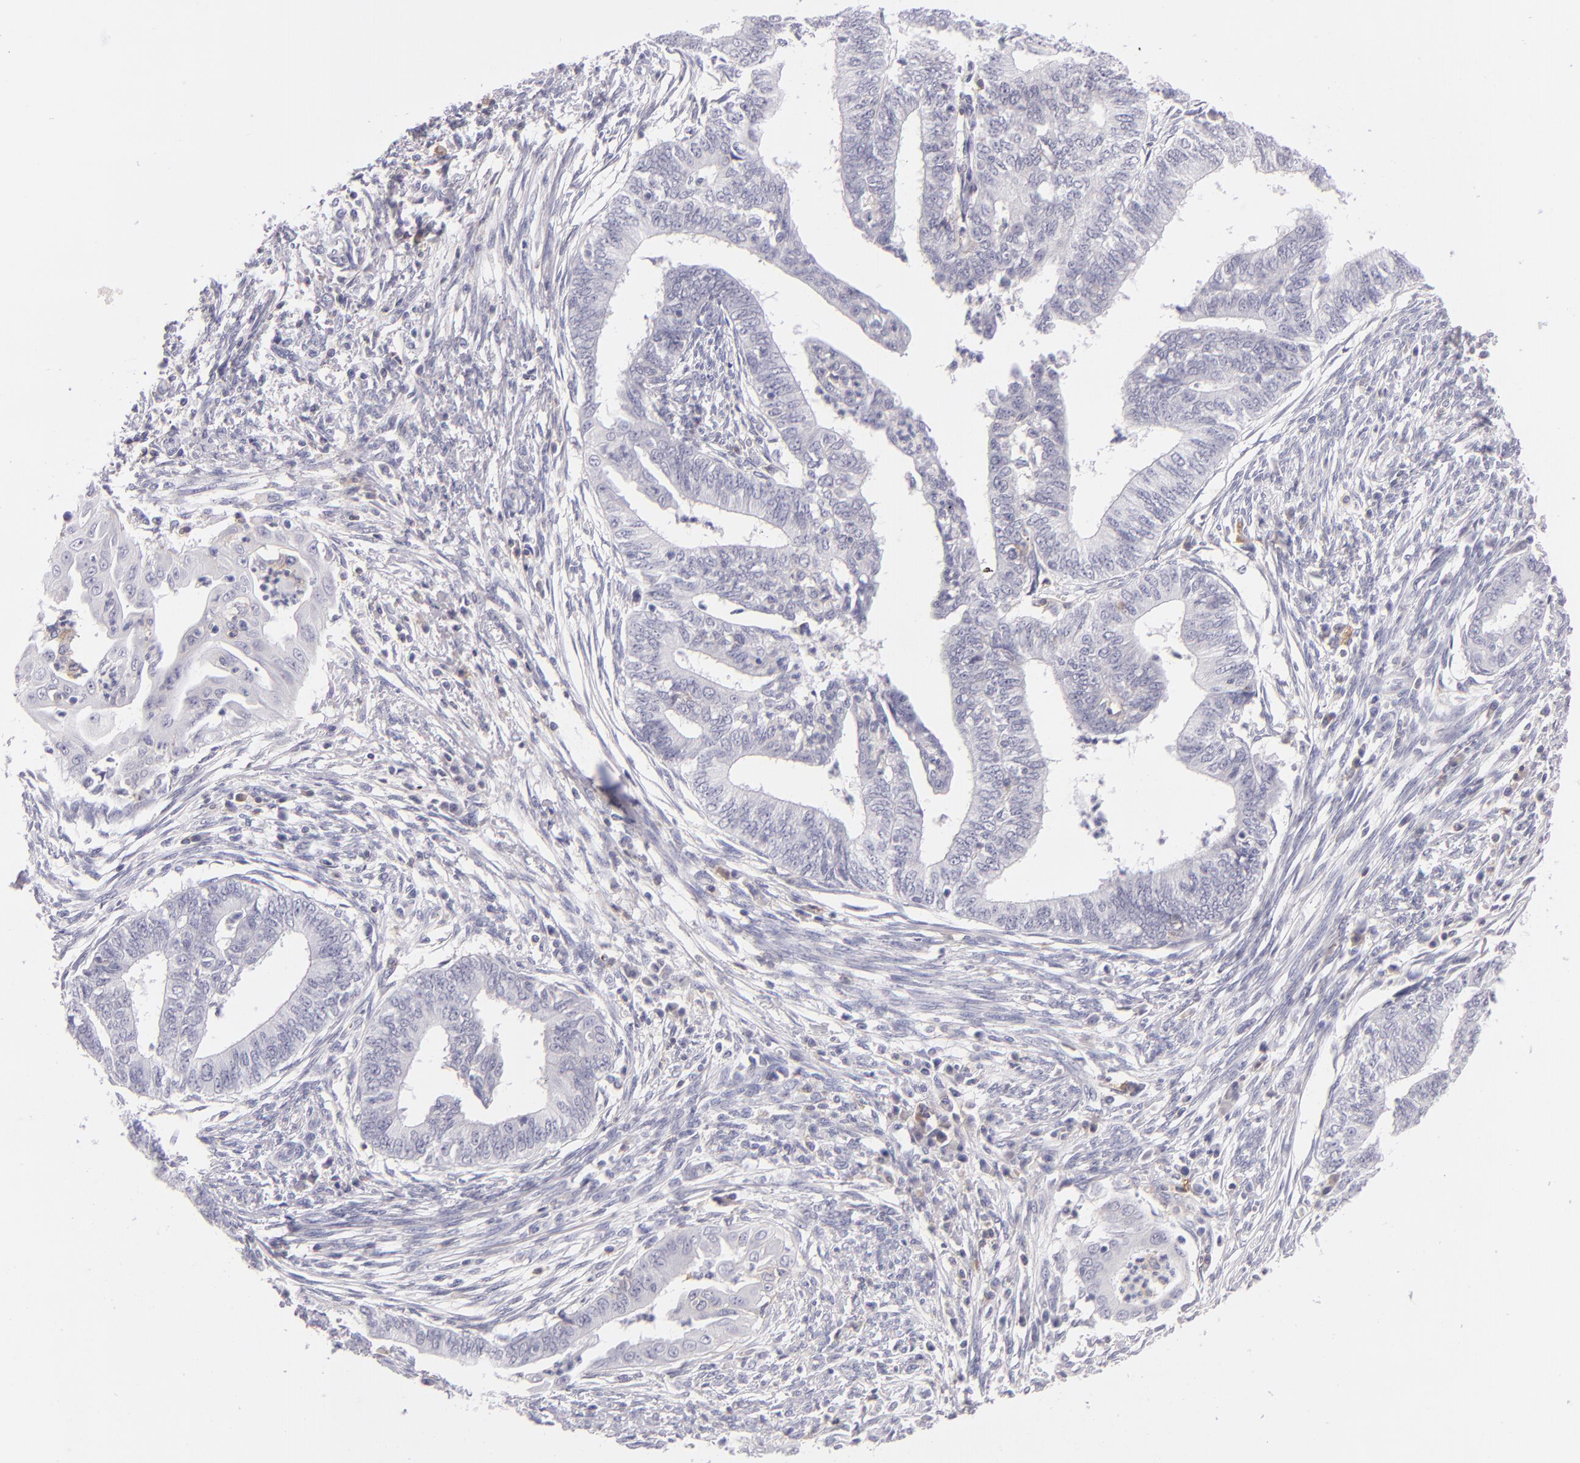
{"staining": {"intensity": "negative", "quantity": "none", "location": "none"}, "tissue": "endometrial cancer", "cell_type": "Tumor cells", "image_type": "cancer", "snomed": [{"axis": "morphology", "description": "Adenocarcinoma, NOS"}, {"axis": "topography", "description": "Endometrium"}], "caption": "Tumor cells are negative for brown protein staining in endometrial cancer.", "gene": "CD48", "patient": {"sex": "female", "age": 66}}